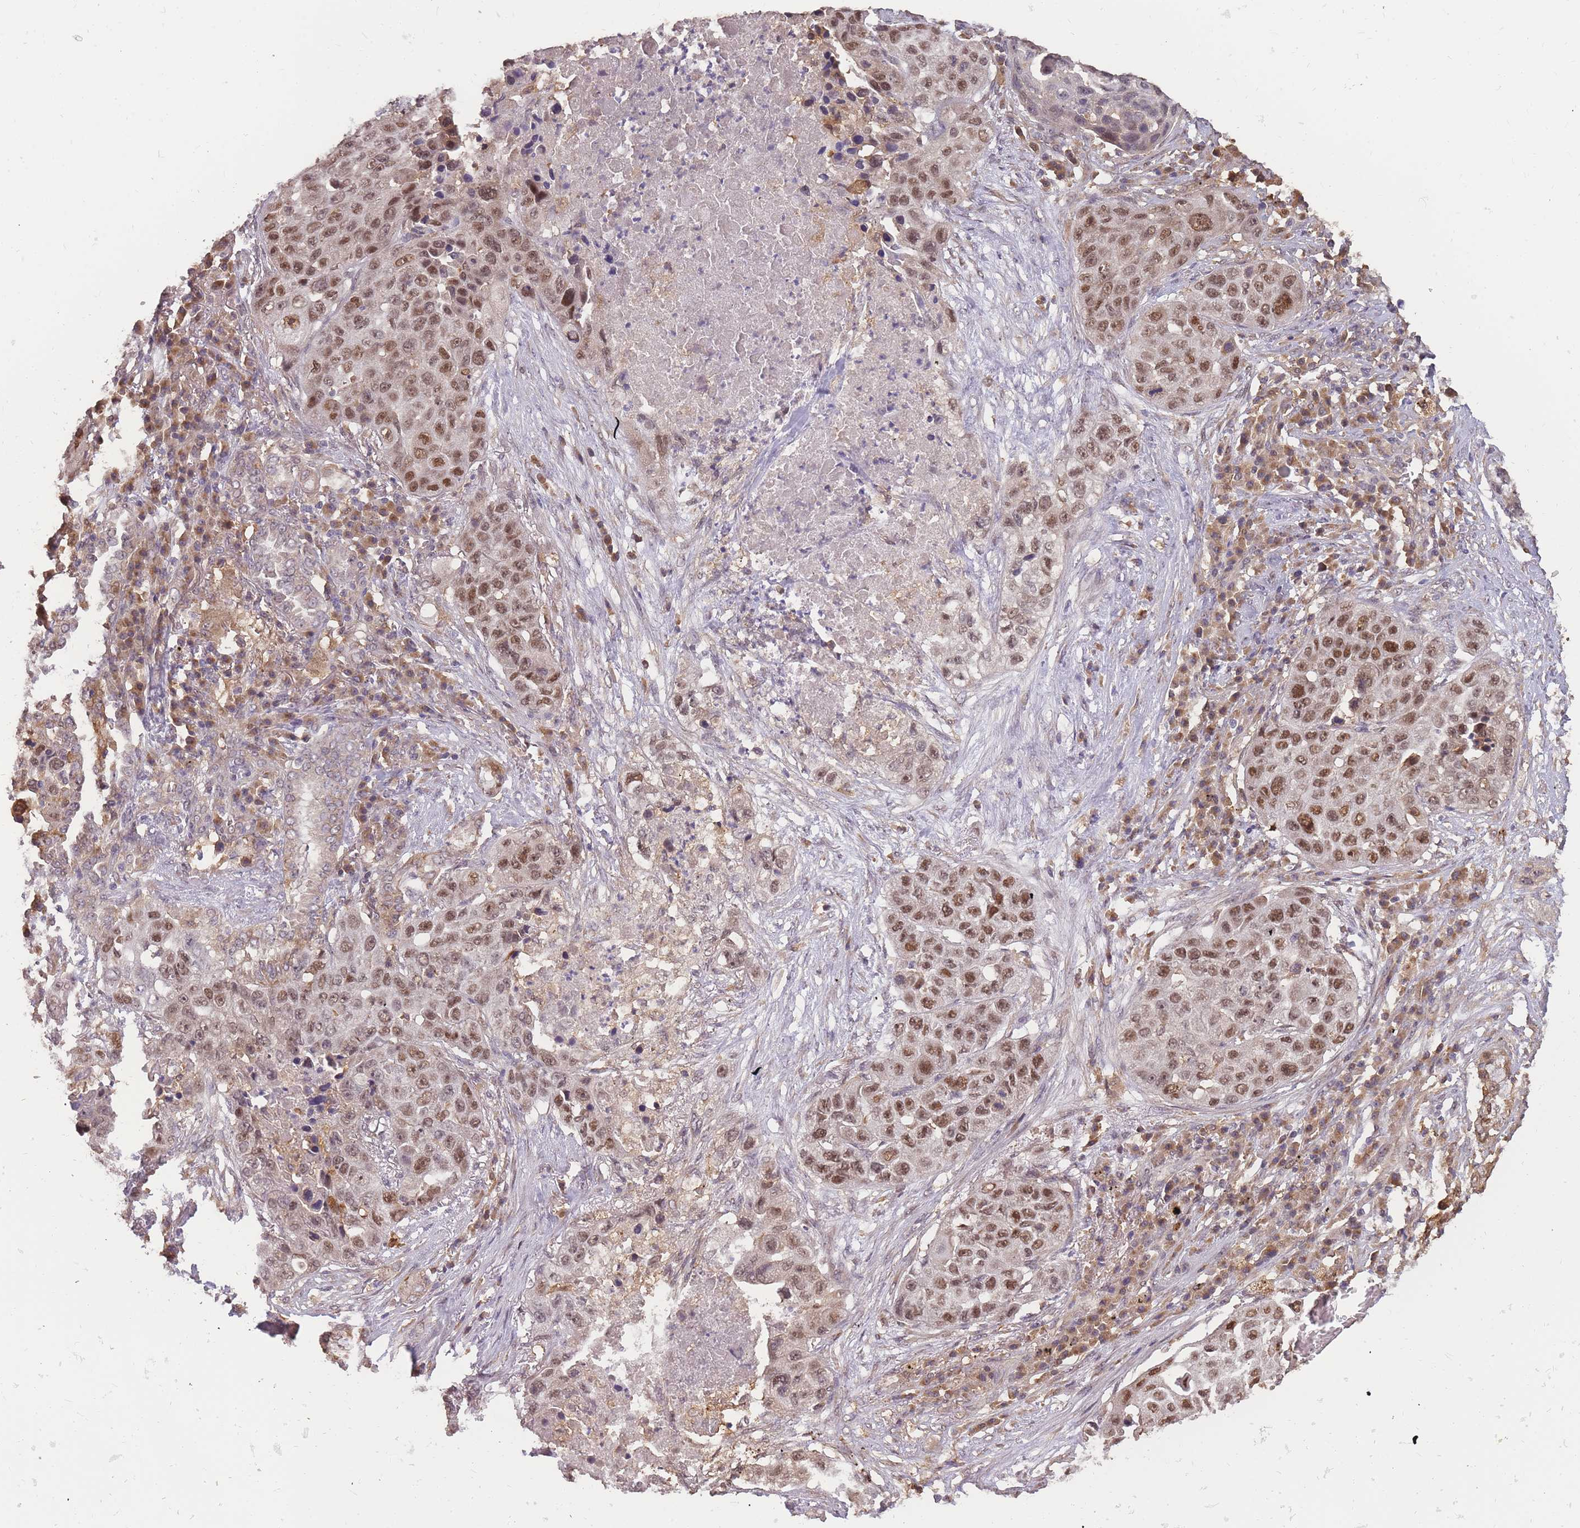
{"staining": {"intensity": "moderate", "quantity": "25%-75%", "location": "nuclear"}, "tissue": "lung cancer", "cell_type": "Tumor cells", "image_type": "cancer", "snomed": [{"axis": "morphology", "description": "Squamous cell carcinoma, NOS"}, {"axis": "topography", "description": "Lung"}], "caption": "DAB (3,3'-diaminobenzidine) immunohistochemical staining of squamous cell carcinoma (lung) exhibits moderate nuclear protein positivity in about 25%-75% of tumor cells.", "gene": "CDKN2AIPNL", "patient": {"sex": "female", "age": 63}}